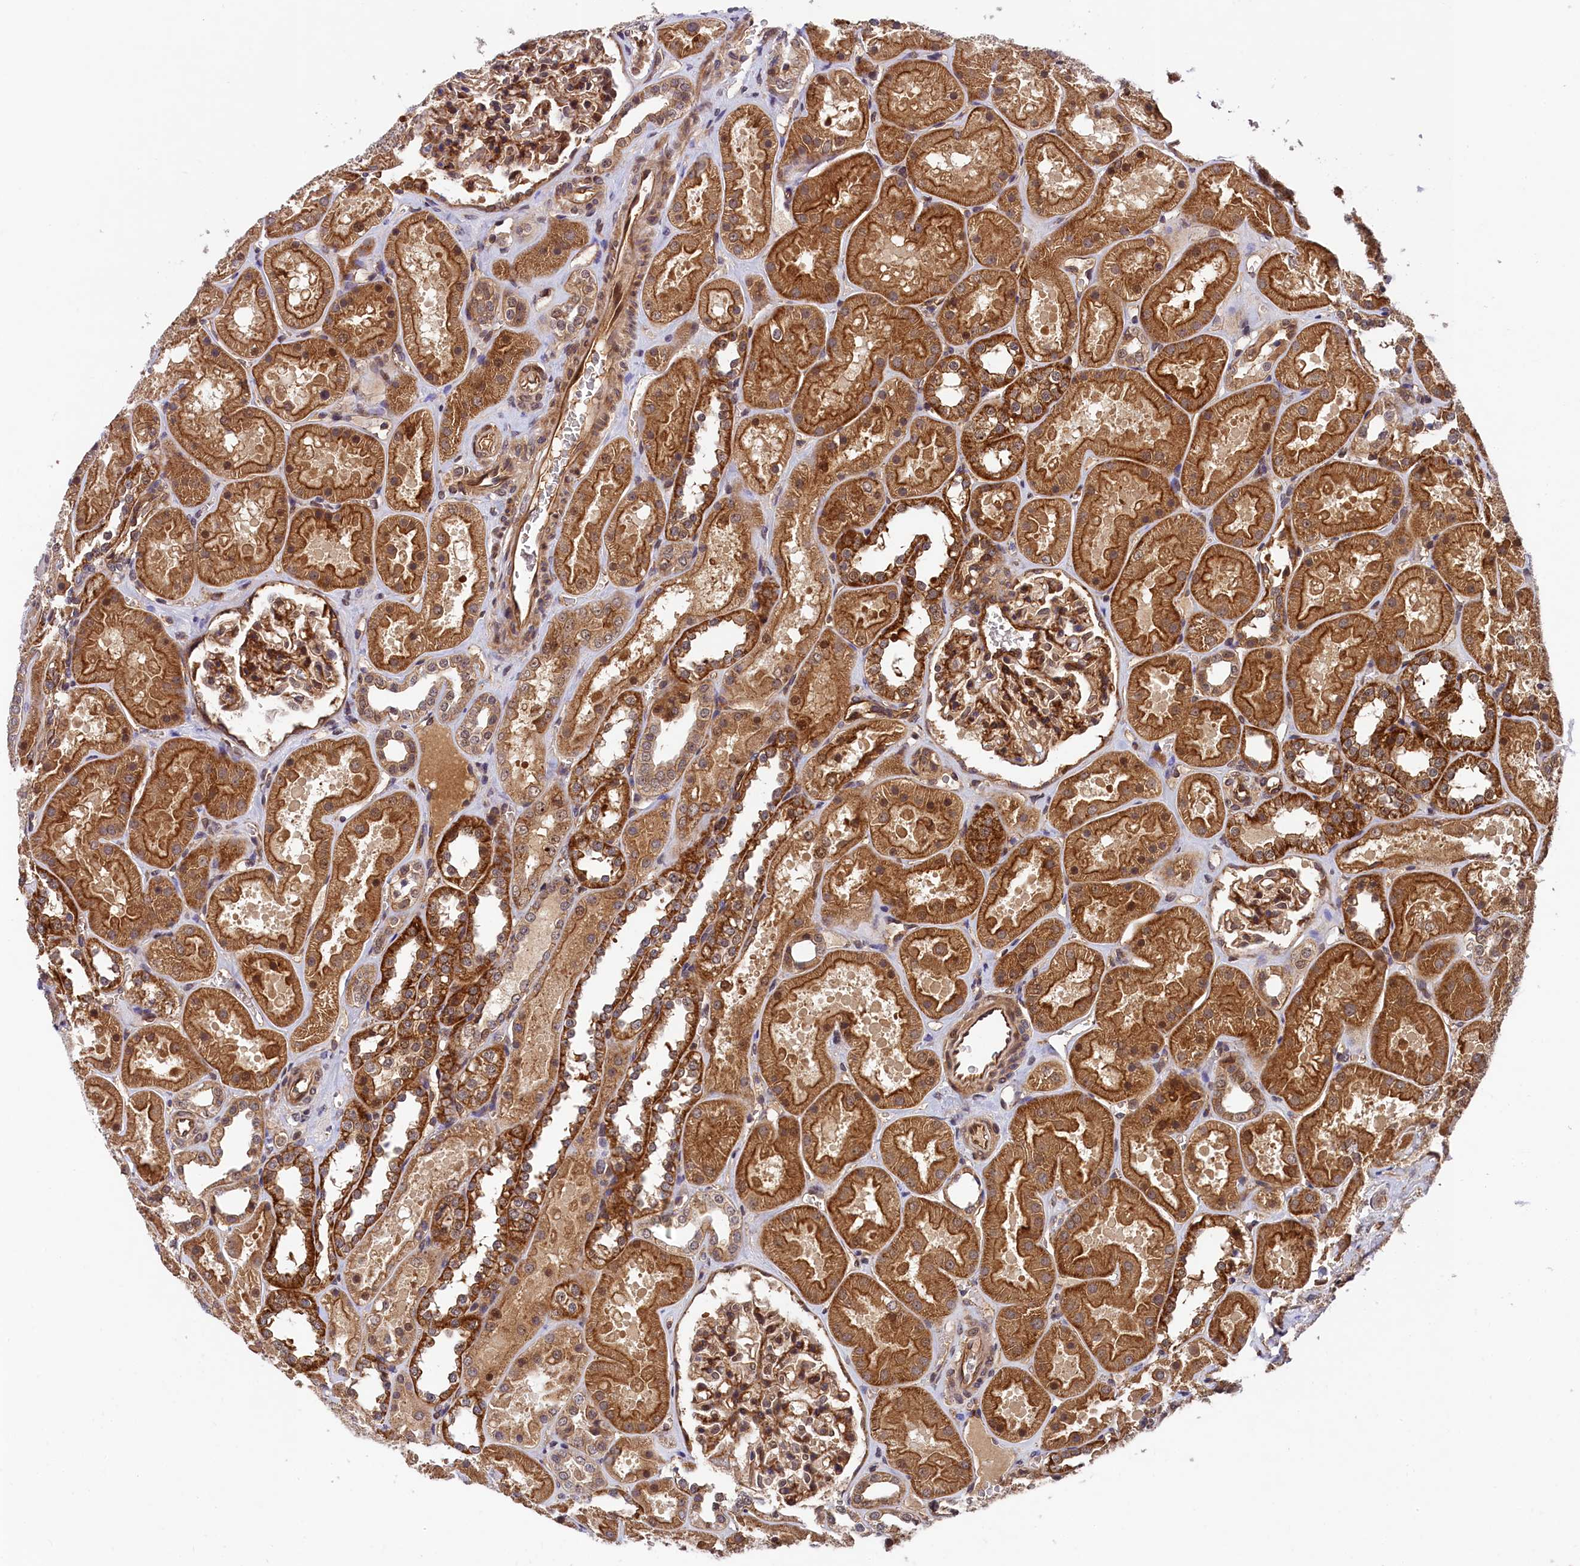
{"staining": {"intensity": "moderate", "quantity": ">75%", "location": "cytoplasmic/membranous"}, "tissue": "kidney", "cell_type": "Cells in glomeruli", "image_type": "normal", "snomed": [{"axis": "morphology", "description": "Normal tissue, NOS"}, {"axis": "topography", "description": "Kidney"}], "caption": "A medium amount of moderate cytoplasmic/membranous positivity is identified in about >75% of cells in glomeruli in unremarkable kidney.", "gene": "ARL14EP", "patient": {"sex": "female", "age": 41}}